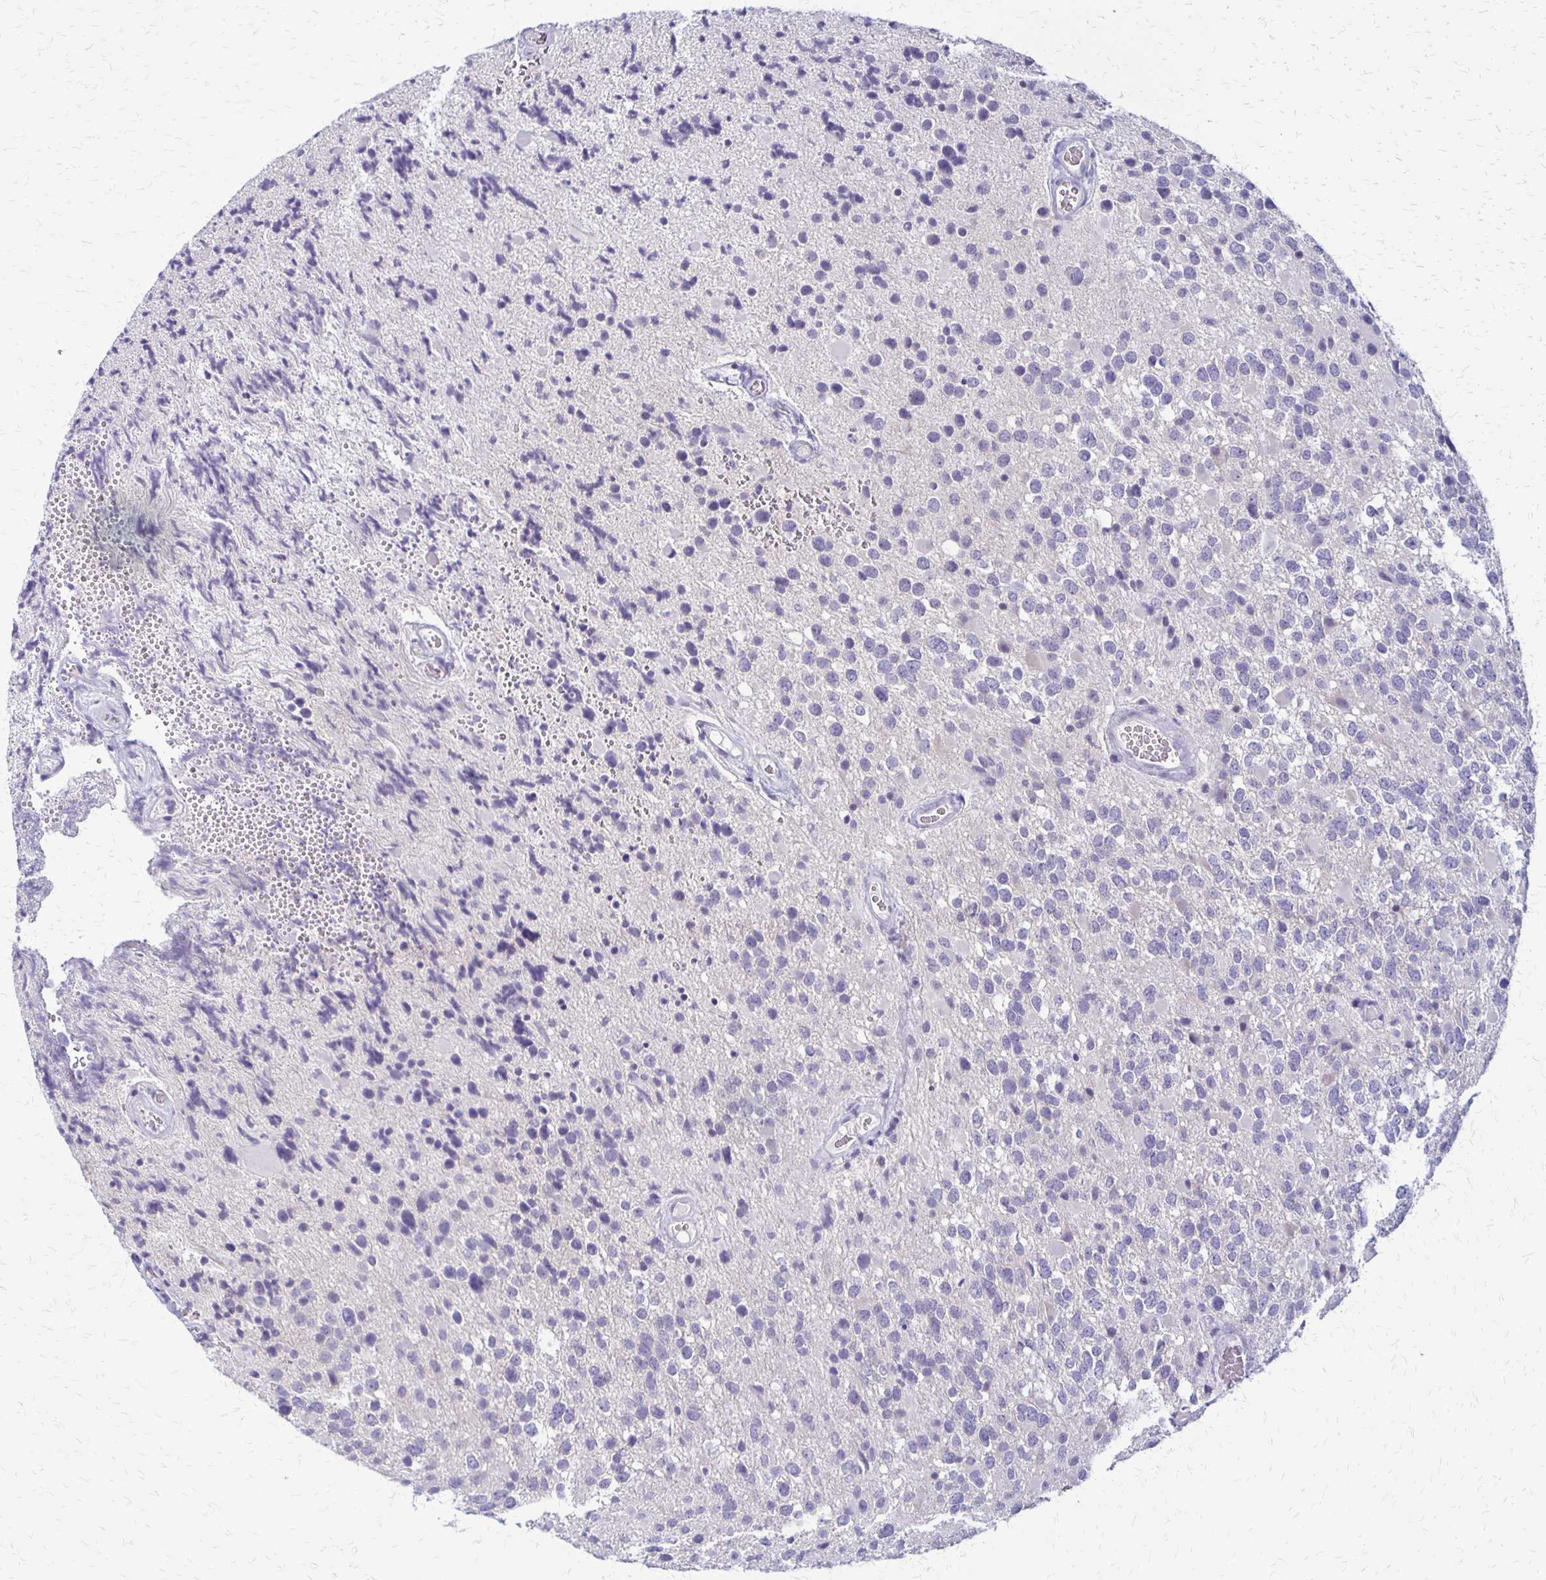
{"staining": {"intensity": "negative", "quantity": "none", "location": "none"}, "tissue": "glioma", "cell_type": "Tumor cells", "image_type": "cancer", "snomed": [{"axis": "morphology", "description": "Glioma, malignant, High grade"}, {"axis": "topography", "description": "Brain"}], "caption": "Malignant glioma (high-grade) stained for a protein using immunohistochemistry (IHC) reveals no expression tumor cells.", "gene": "RHOC", "patient": {"sex": "female", "age": 40}}